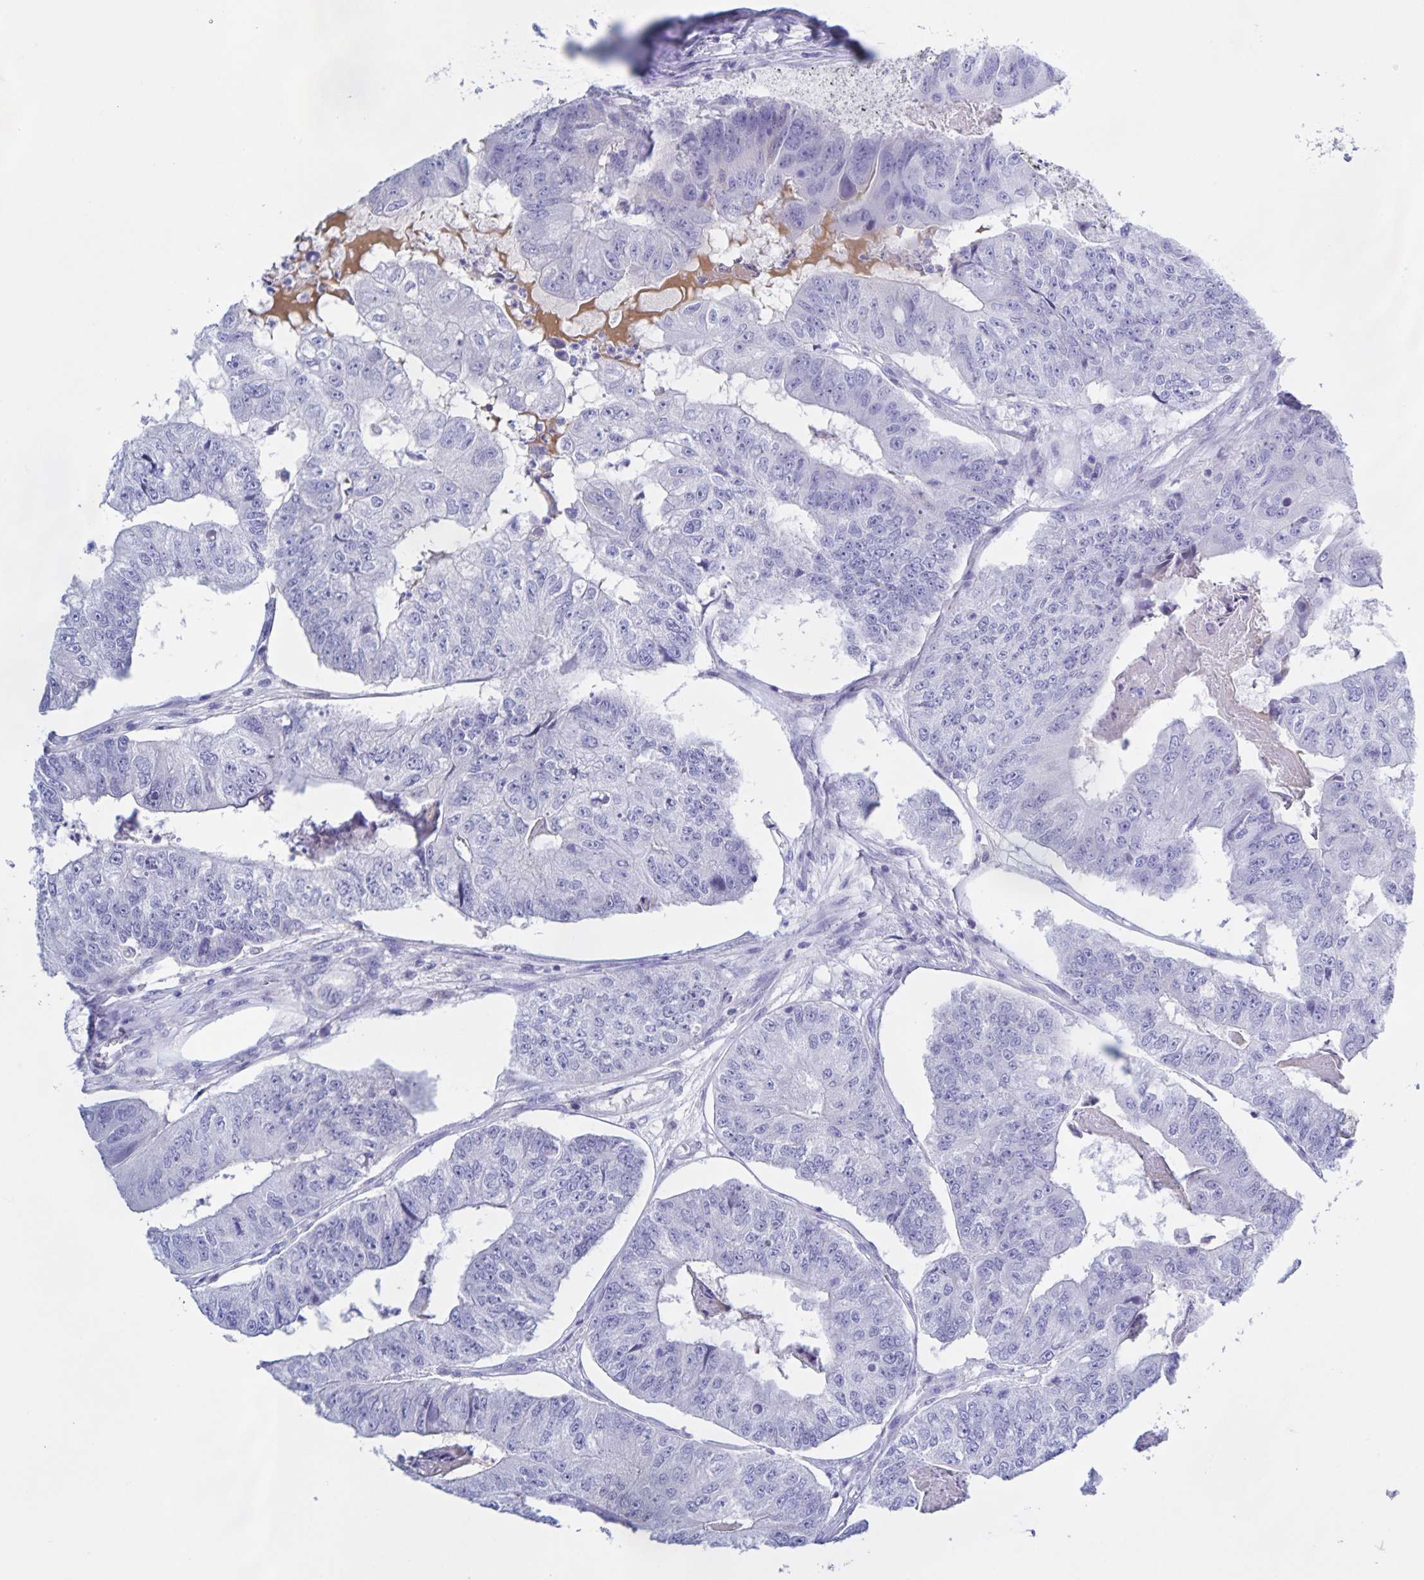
{"staining": {"intensity": "negative", "quantity": "none", "location": "none"}, "tissue": "colorectal cancer", "cell_type": "Tumor cells", "image_type": "cancer", "snomed": [{"axis": "morphology", "description": "Adenocarcinoma, NOS"}, {"axis": "topography", "description": "Colon"}], "caption": "A micrograph of colorectal adenocarcinoma stained for a protein displays no brown staining in tumor cells. (DAB (3,3'-diaminobenzidine) IHC visualized using brightfield microscopy, high magnification).", "gene": "CATSPER4", "patient": {"sex": "female", "age": 67}}